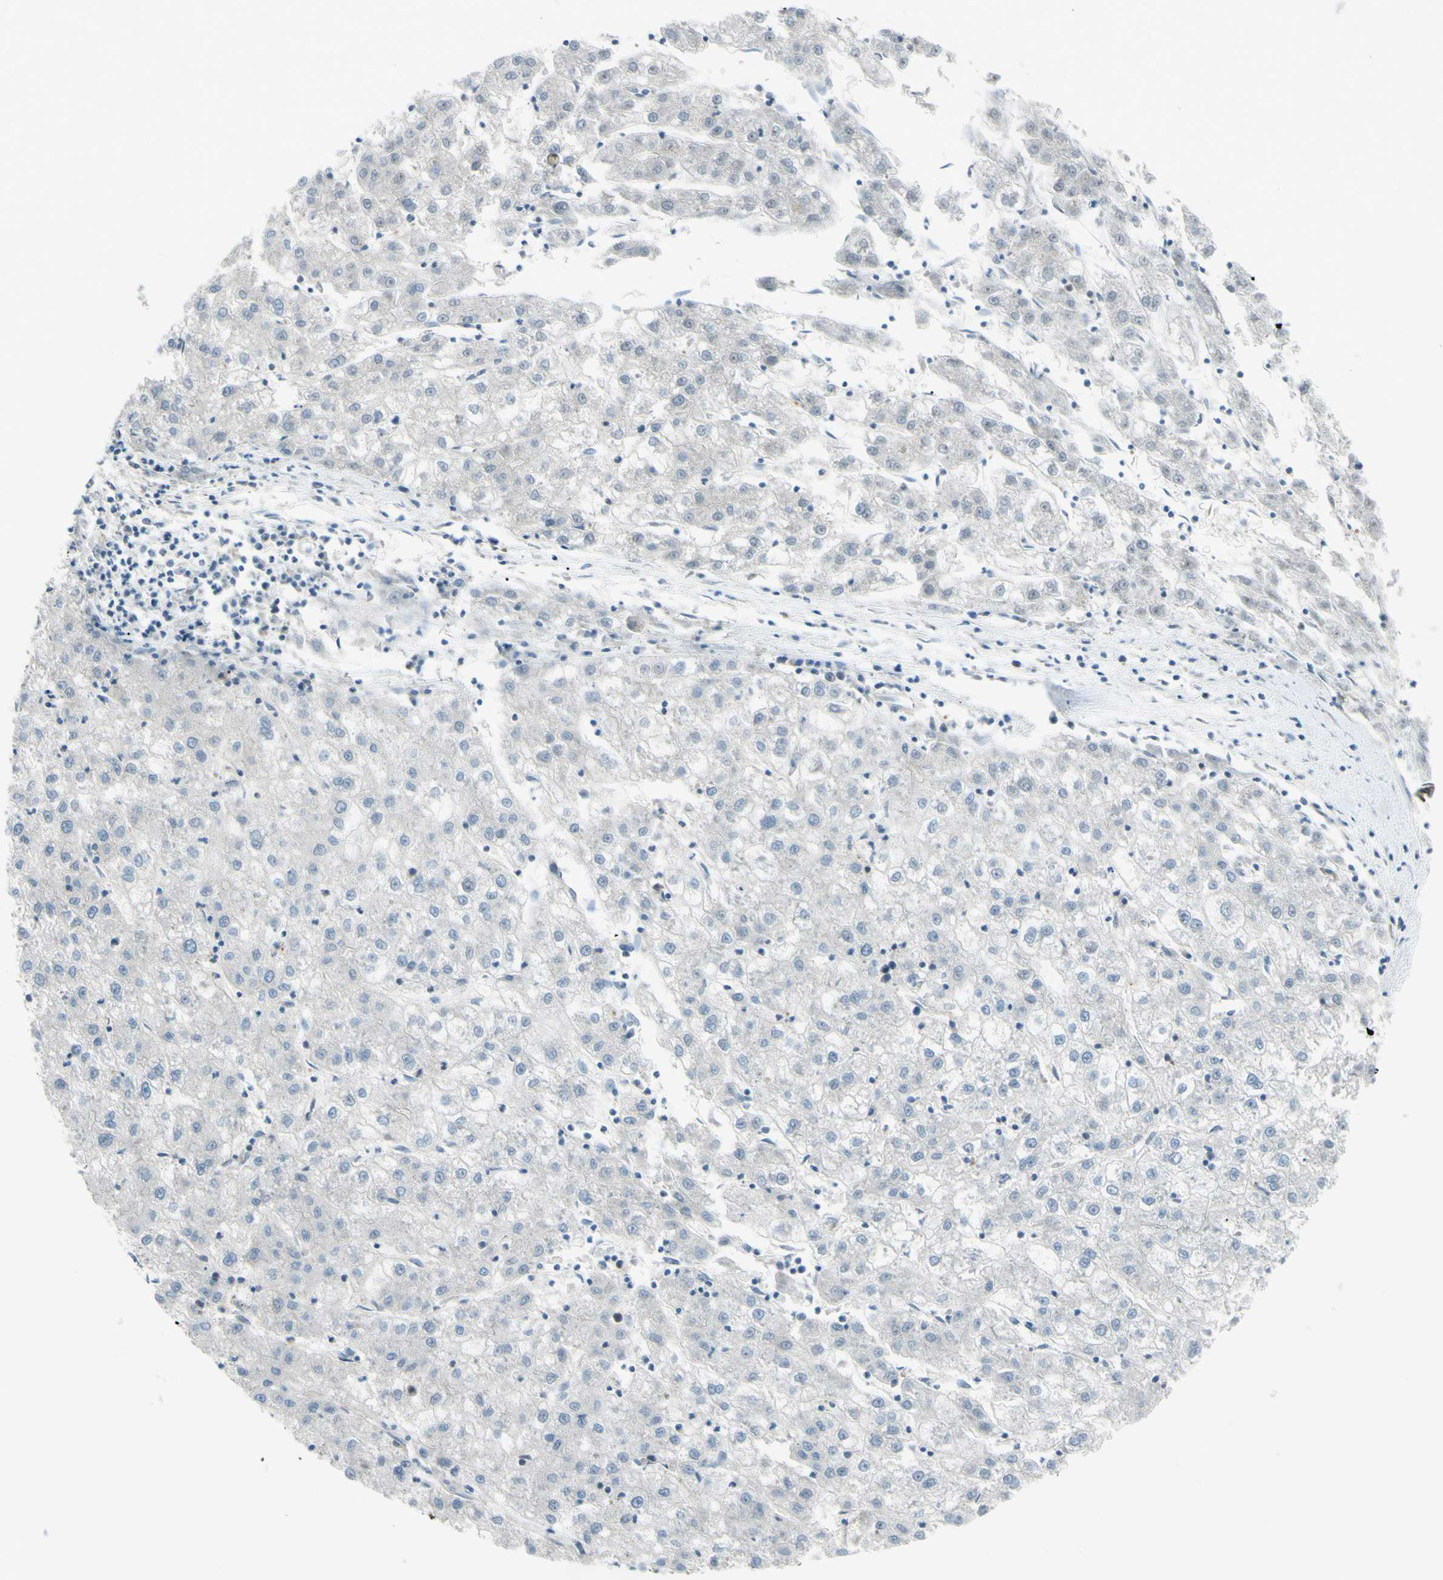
{"staining": {"intensity": "negative", "quantity": "none", "location": "none"}, "tissue": "liver cancer", "cell_type": "Tumor cells", "image_type": "cancer", "snomed": [{"axis": "morphology", "description": "Carcinoma, Hepatocellular, NOS"}, {"axis": "topography", "description": "Liver"}], "caption": "A high-resolution micrograph shows immunohistochemistry (IHC) staining of liver hepatocellular carcinoma, which exhibits no significant staining in tumor cells.", "gene": "YWHAQ", "patient": {"sex": "male", "age": 72}}